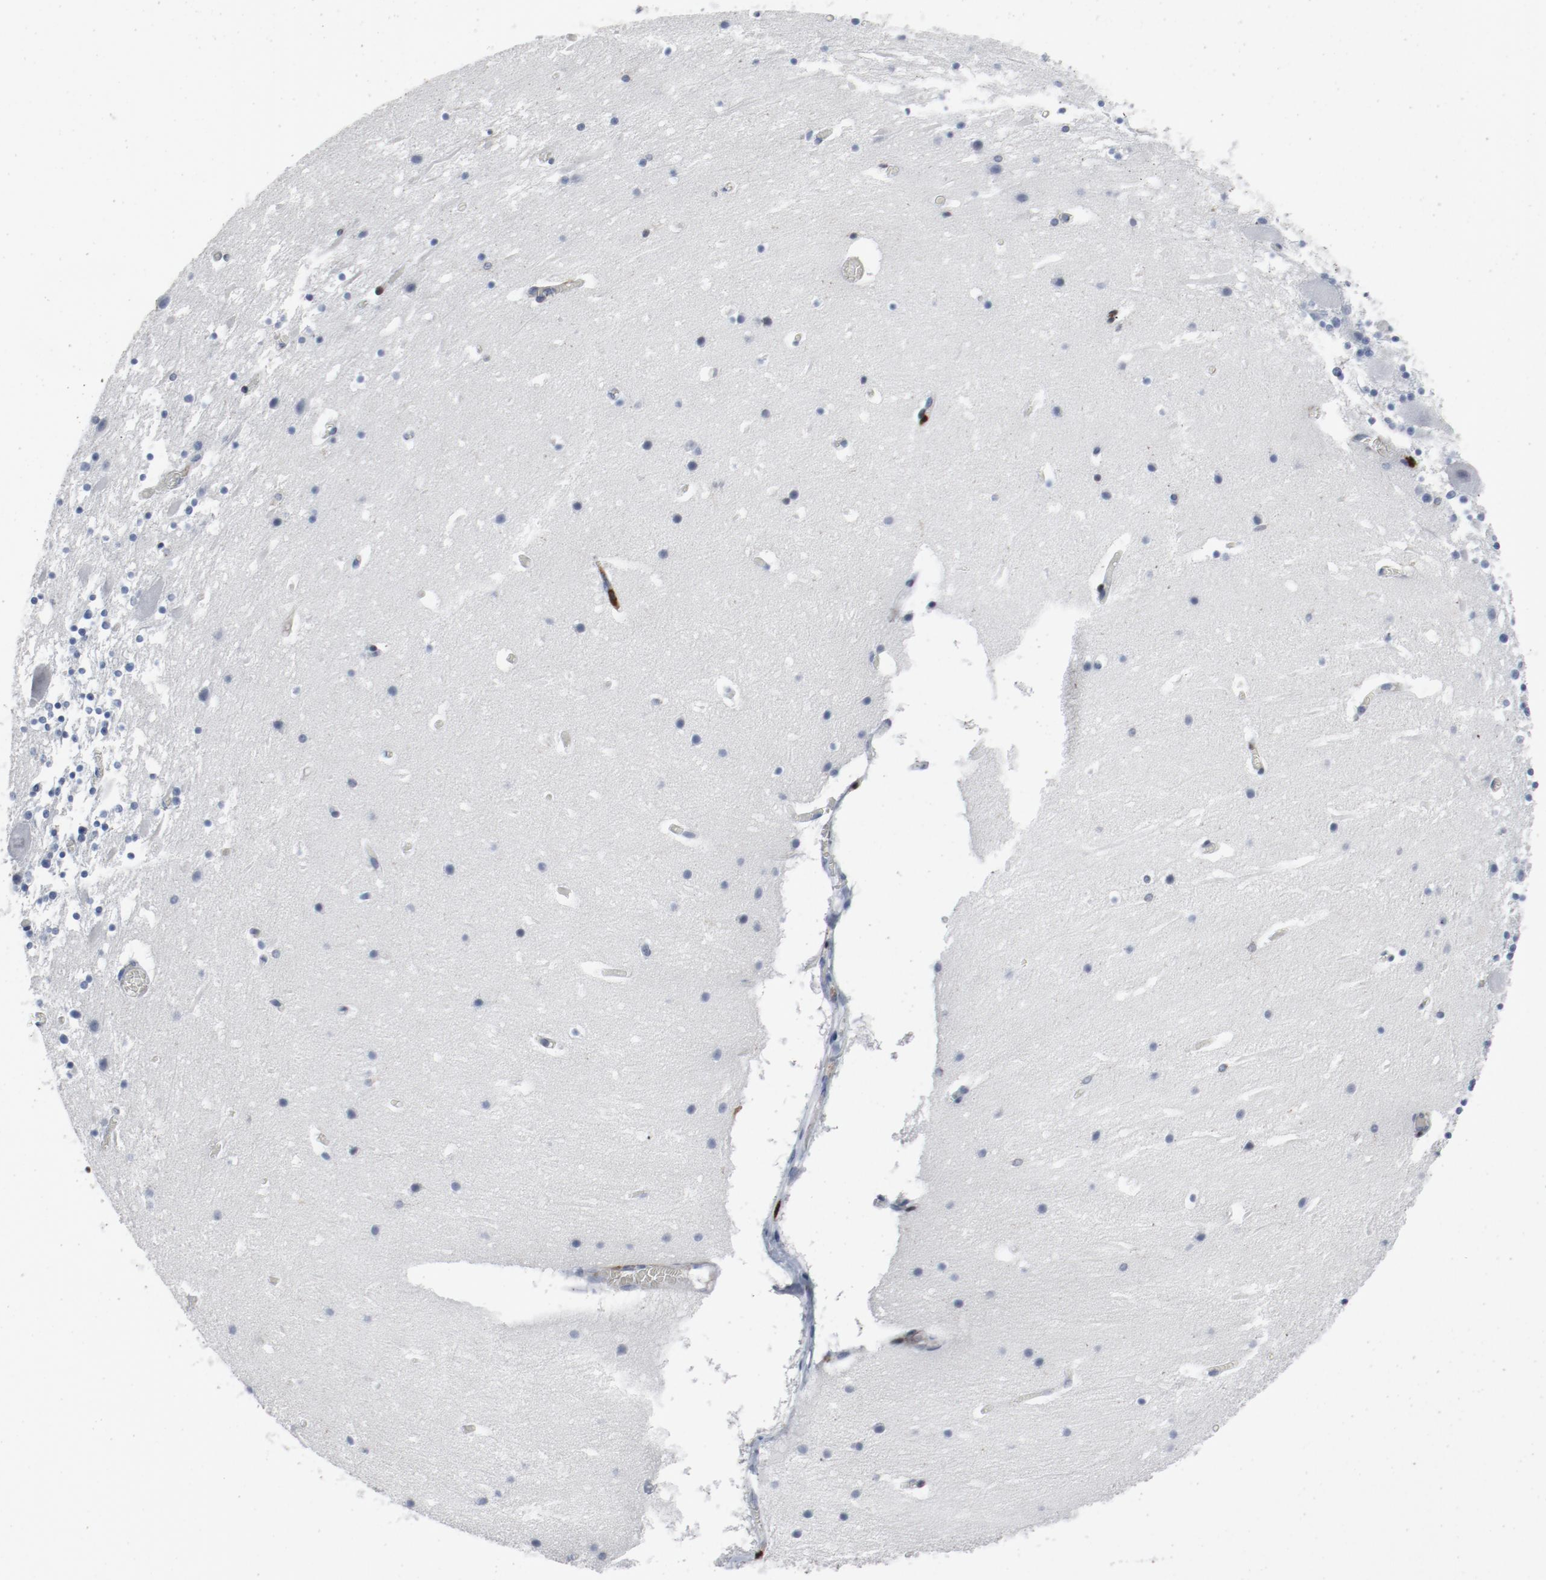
{"staining": {"intensity": "negative", "quantity": "none", "location": "none"}, "tissue": "cerebellum", "cell_type": "Cells in granular layer", "image_type": "normal", "snomed": [{"axis": "morphology", "description": "Normal tissue, NOS"}, {"axis": "topography", "description": "Cerebellum"}], "caption": "A histopathology image of human cerebellum is negative for staining in cells in granular layer. The staining is performed using DAB (3,3'-diaminobenzidine) brown chromogen with nuclei counter-stained in using hematoxylin.", "gene": "LCP2", "patient": {"sex": "male", "age": 45}}